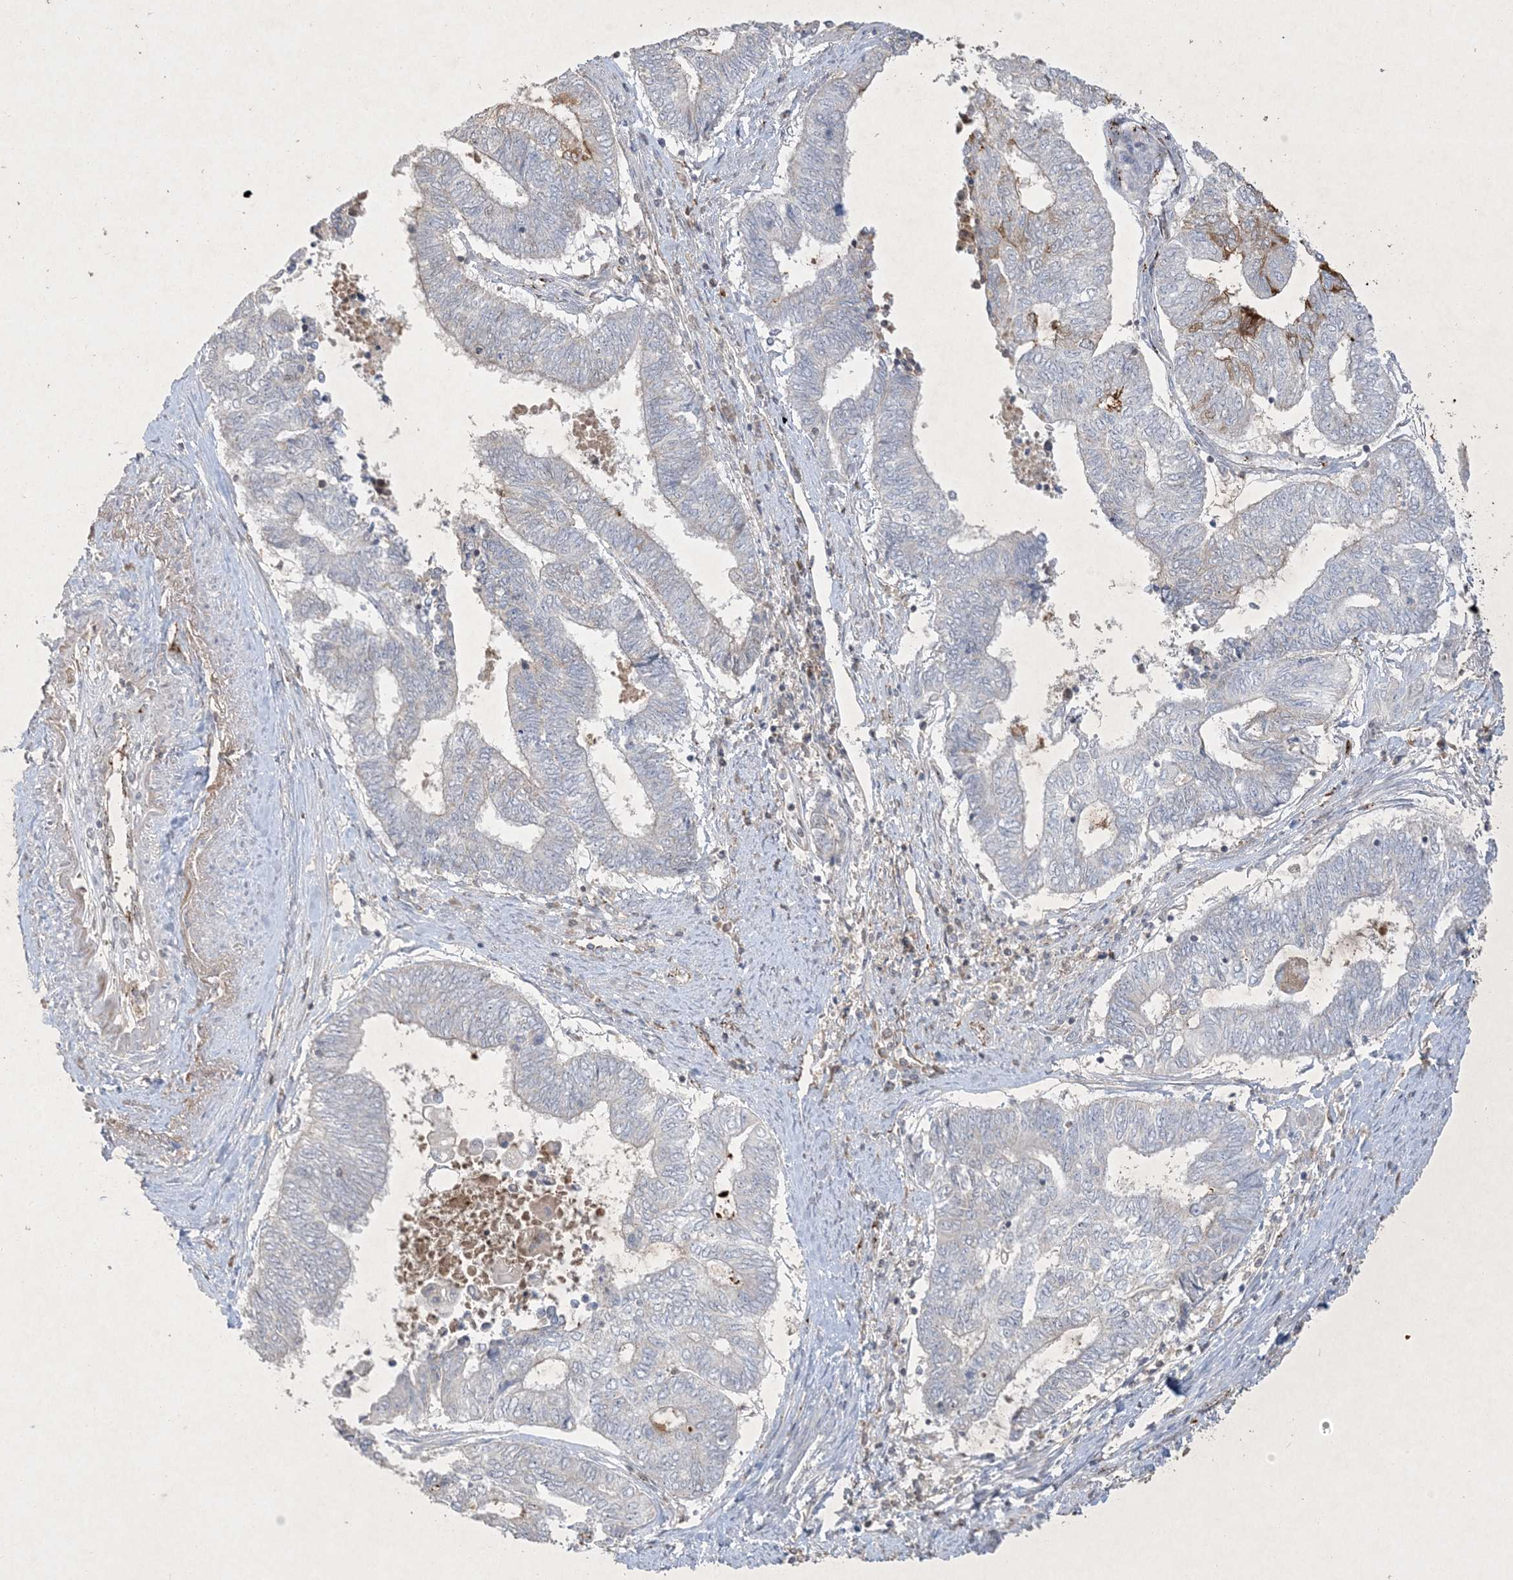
{"staining": {"intensity": "negative", "quantity": "none", "location": "none"}, "tissue": "endometrial cancer", "cell_type": "Tumor cells", "image_type": "cancer", "snomed": [{"axis": "morphology", "description": "Adenocarcinoma, NOS"}, {"axis": "topography", "description": "Uterus"}, {"axis": "topography", "description": "Endometrium"}], "caption": "Endometrial adenocarcinoma was stained to show a protein in brown. There is no significant expression in tumor cells. The staining is performed using DAB (3,3'-diaminobenzidine) brown chromogen with nuclei counter-stained in using hematoxylin.", "gene": "PRSS36", "patient": {"sex": "female", "age": 70}}